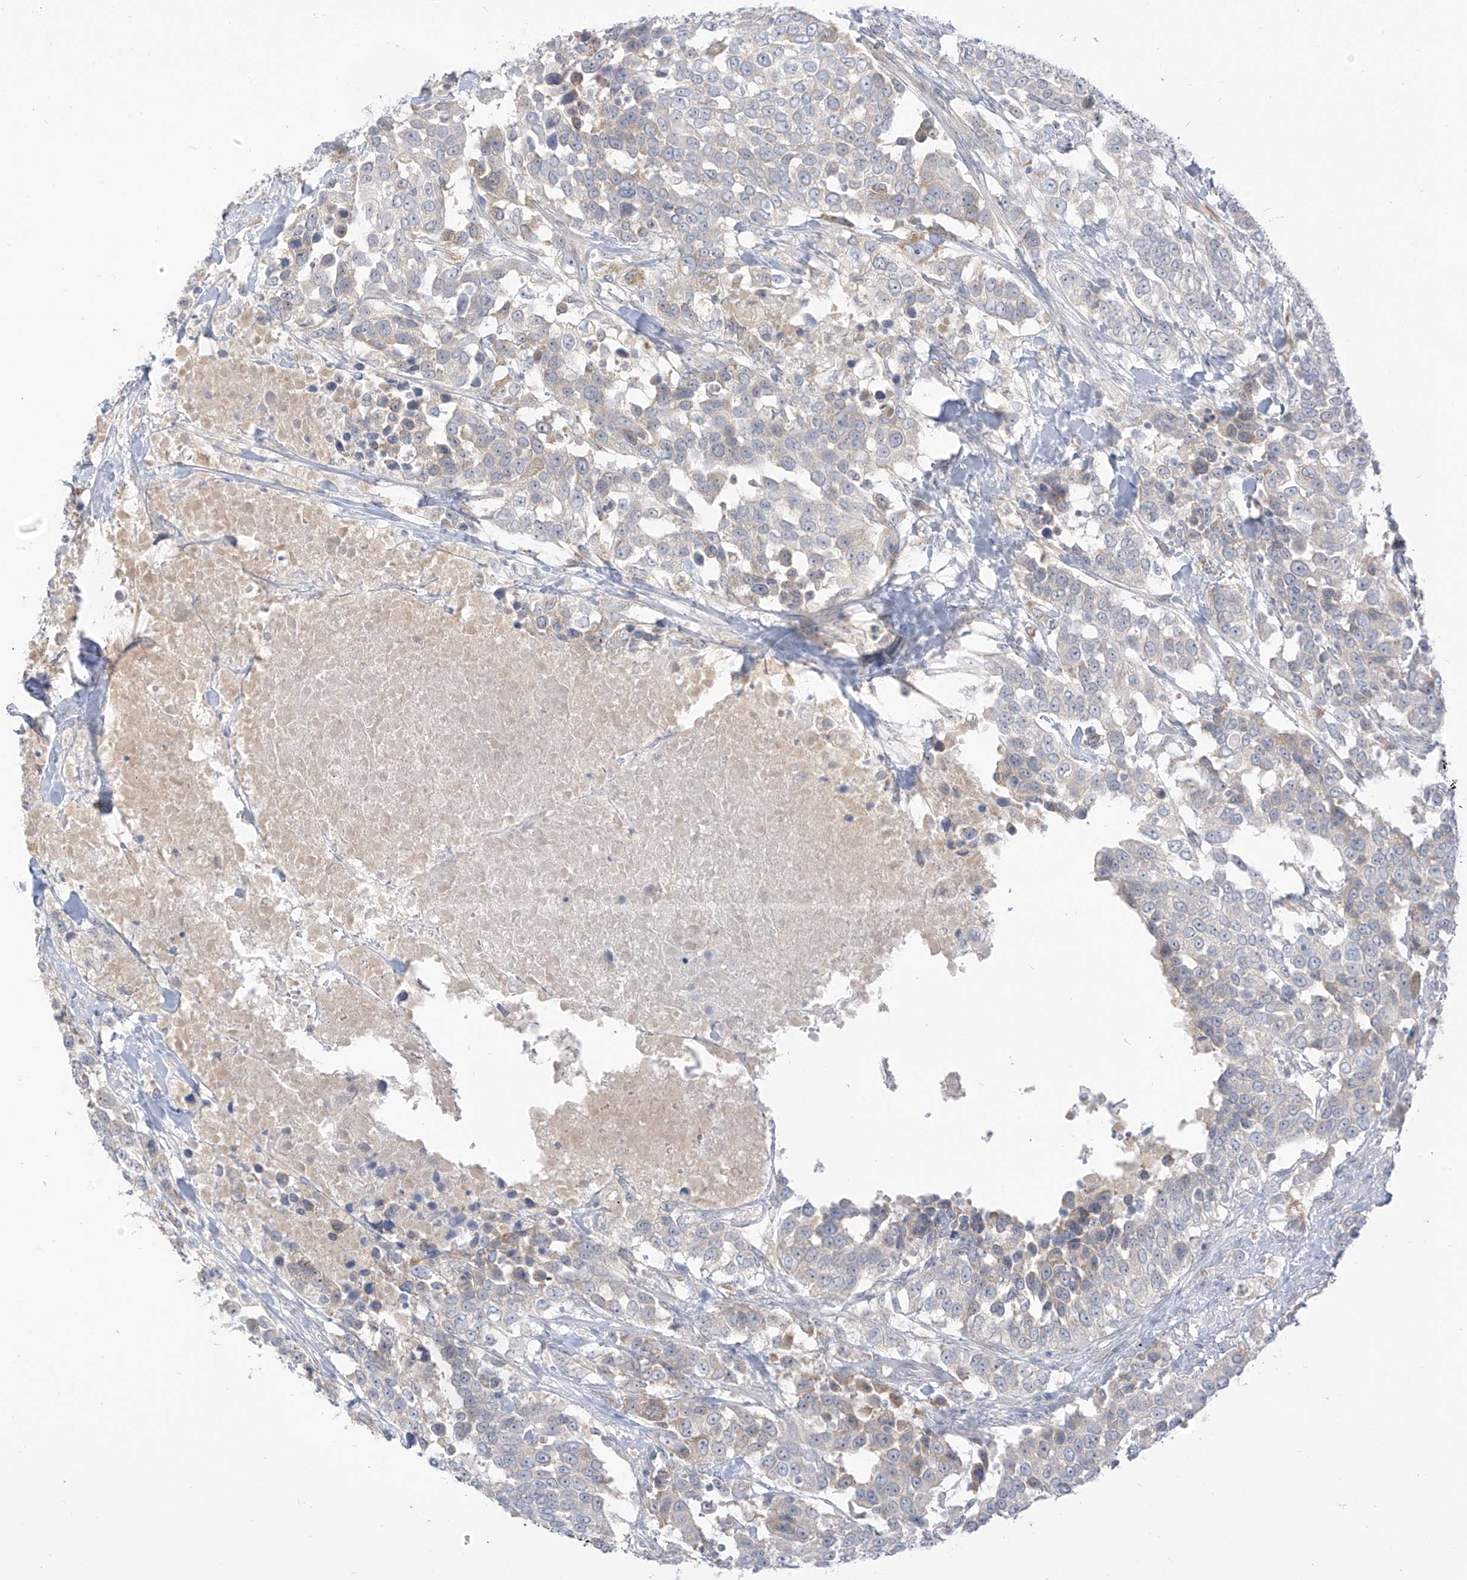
{"staining": {"intensity": "negative", "quantity": "none", "location": "none"}, "tissue": "urothelial cancer", "cell_type": "Tumor cells", "image_type": "cancer", "snomed": [{"axis": "morphology", "description": "Urothelial carcinoma, High grade"}, {"axis": "topography", "description": "Urinary bladder"}], "caption": "An IHC micrograph of urothelial cancer is shown. There is no staining in tumor cells of urothelial cancer.", "gene": "C2orf42", "patient": {"sex": "female", "age": 80}}